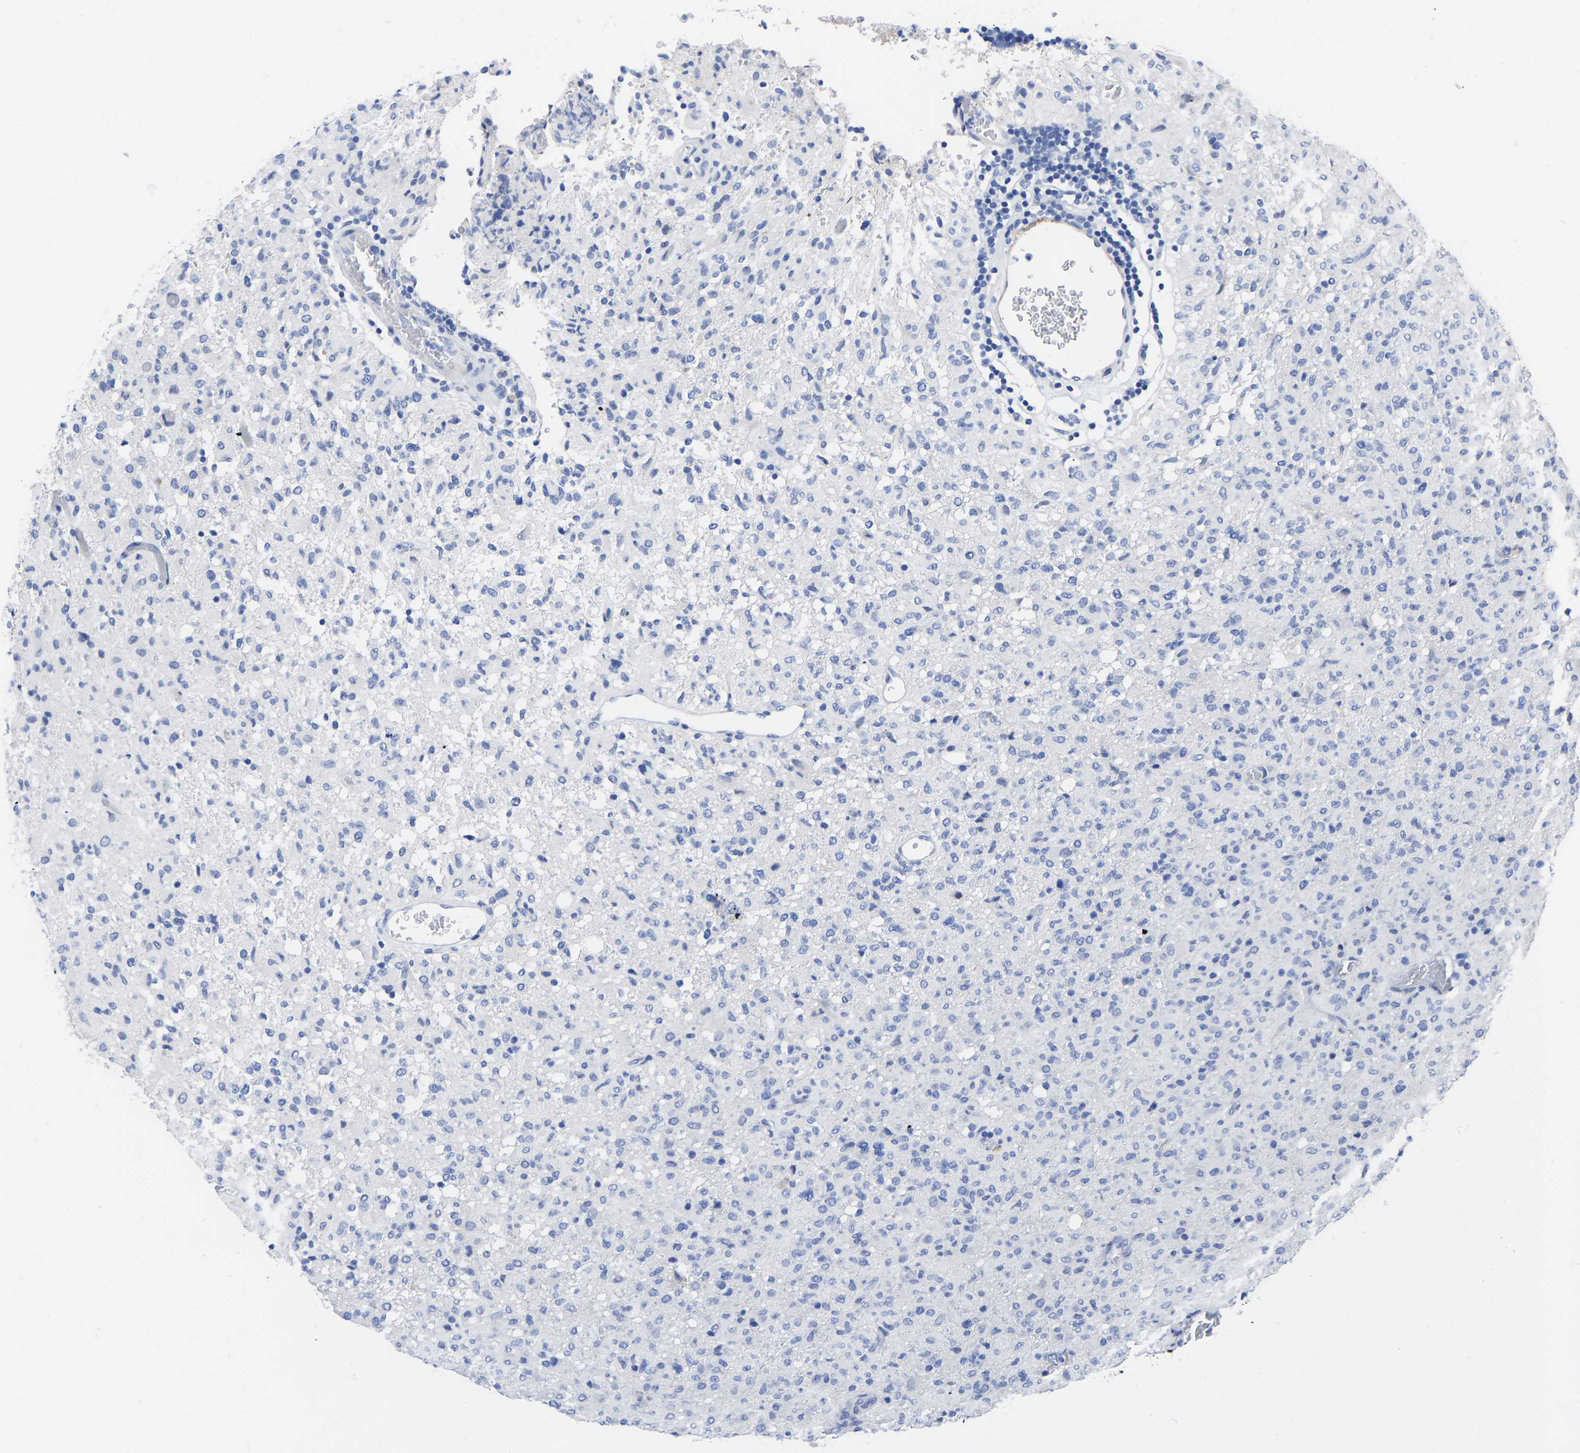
{"staining": {"intensity": "negative", "quantity": "none", "location": "none"}, "tissue": "glioma", "cell_type": "Tumor cells", "image_type": "cancer", "snomed": [{"axis": "morphology", "description": "Glioma, malignant, High grade"}, {"axis": "topography", "description": "Brain"}], "caption": "Tumor cells show no significant protein expression in high-grade glioma (malignant).", "gene": "GPA33", "patient": {"sex": "female", "age": 57}}